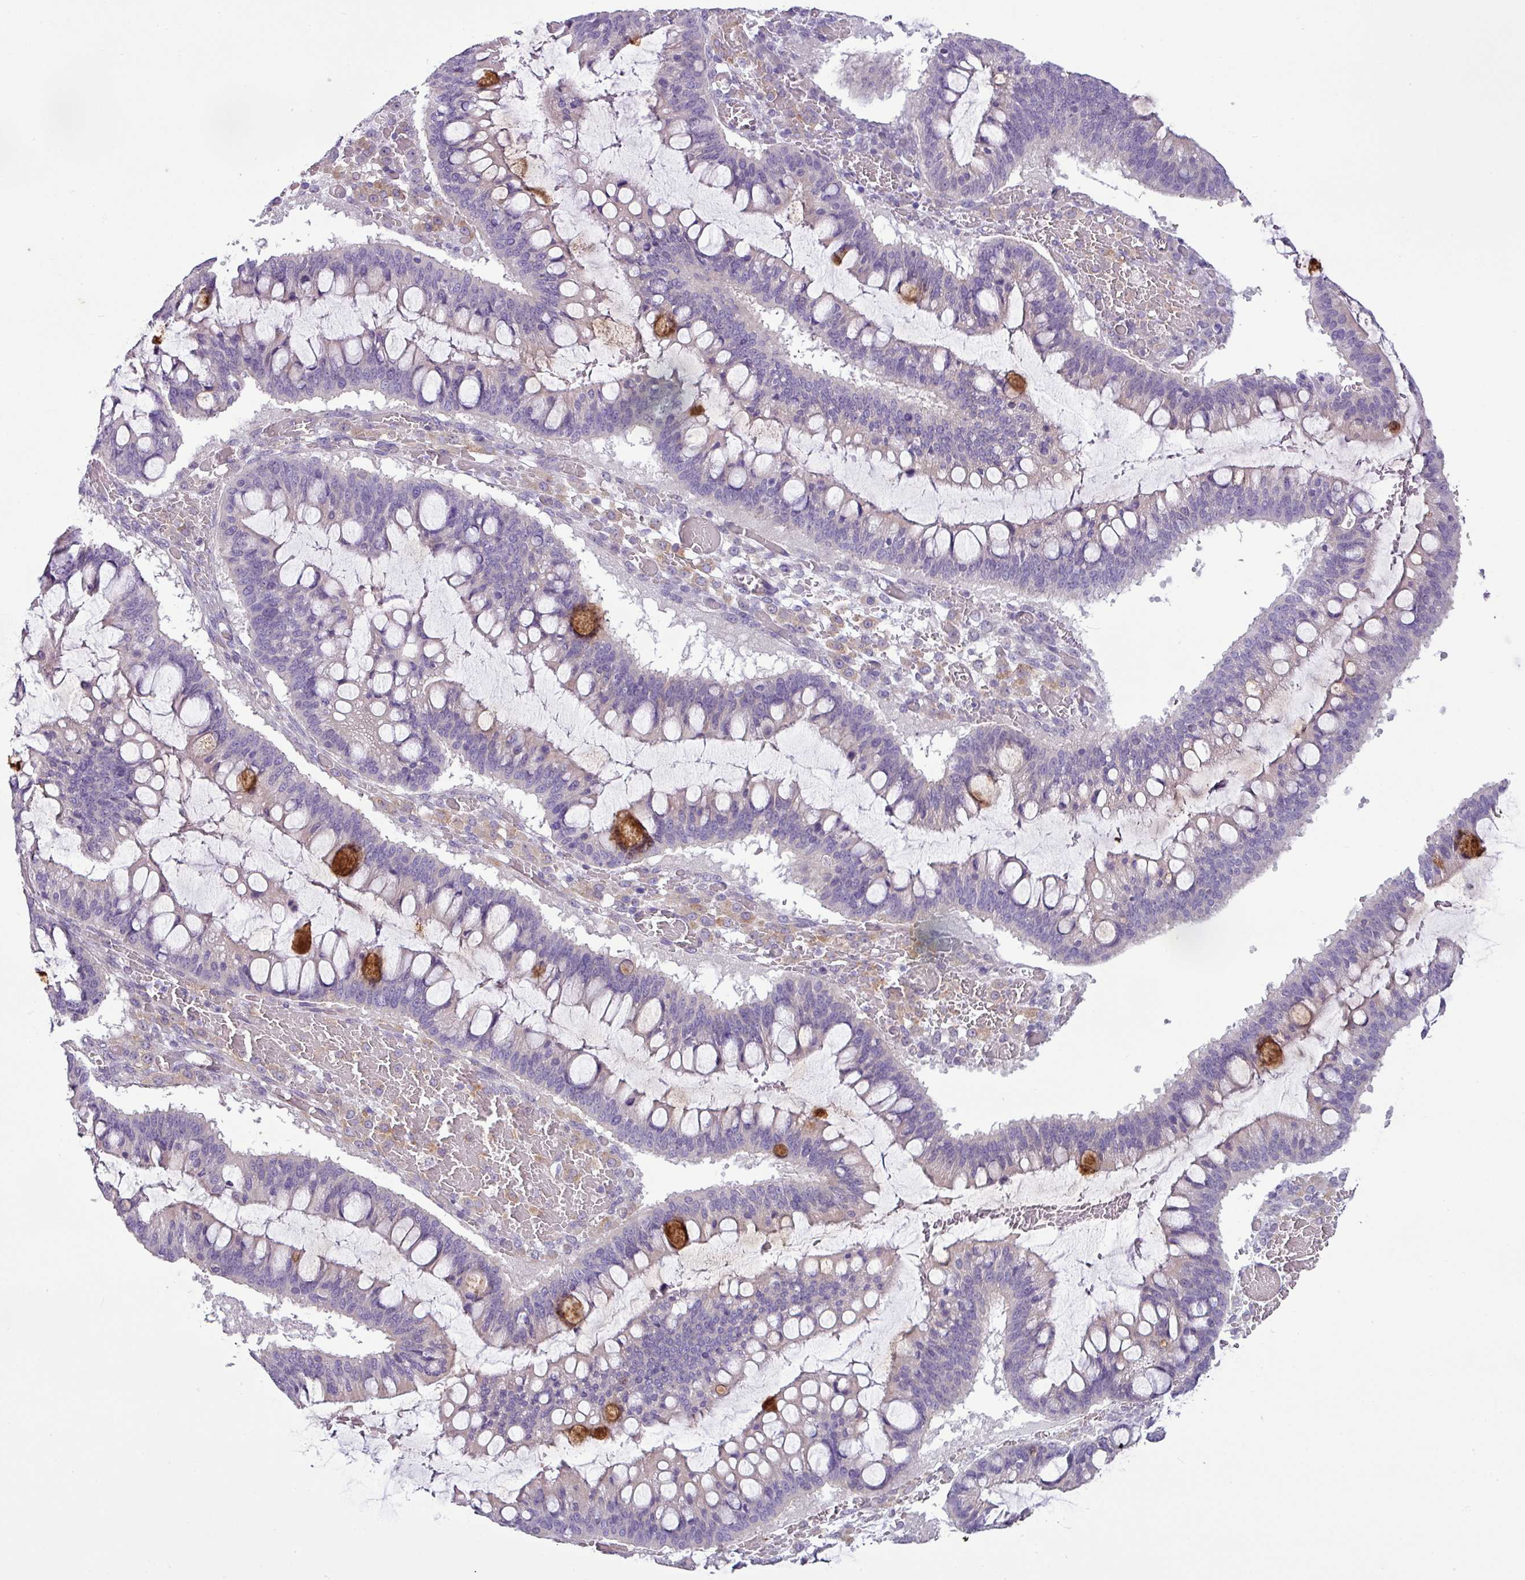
{"staining": {"intensity": "negative", "quantity": "none", "location": "none"}, "tissue": "ovarian cancer", "cell_type": "Tumor cells", "image_type": "cancer", "snomed": [{"axis": "morphology", "description": "Cystadenocarcinoma, mucinous, NOS"}, {"axis": "topography", "description": "Ovary"}], "caption": "DAB (3,3'-diaminobenzidine) immunohistochemical staining of ovarian mucinous cystadenocarcinoma reveals no significant staining in tumor cells. (Immunohistochemistry, brightfield microscopy, high magnification).", "gene": "TOR1AIP2", "patient": {"sex": "female", "age": 73}}